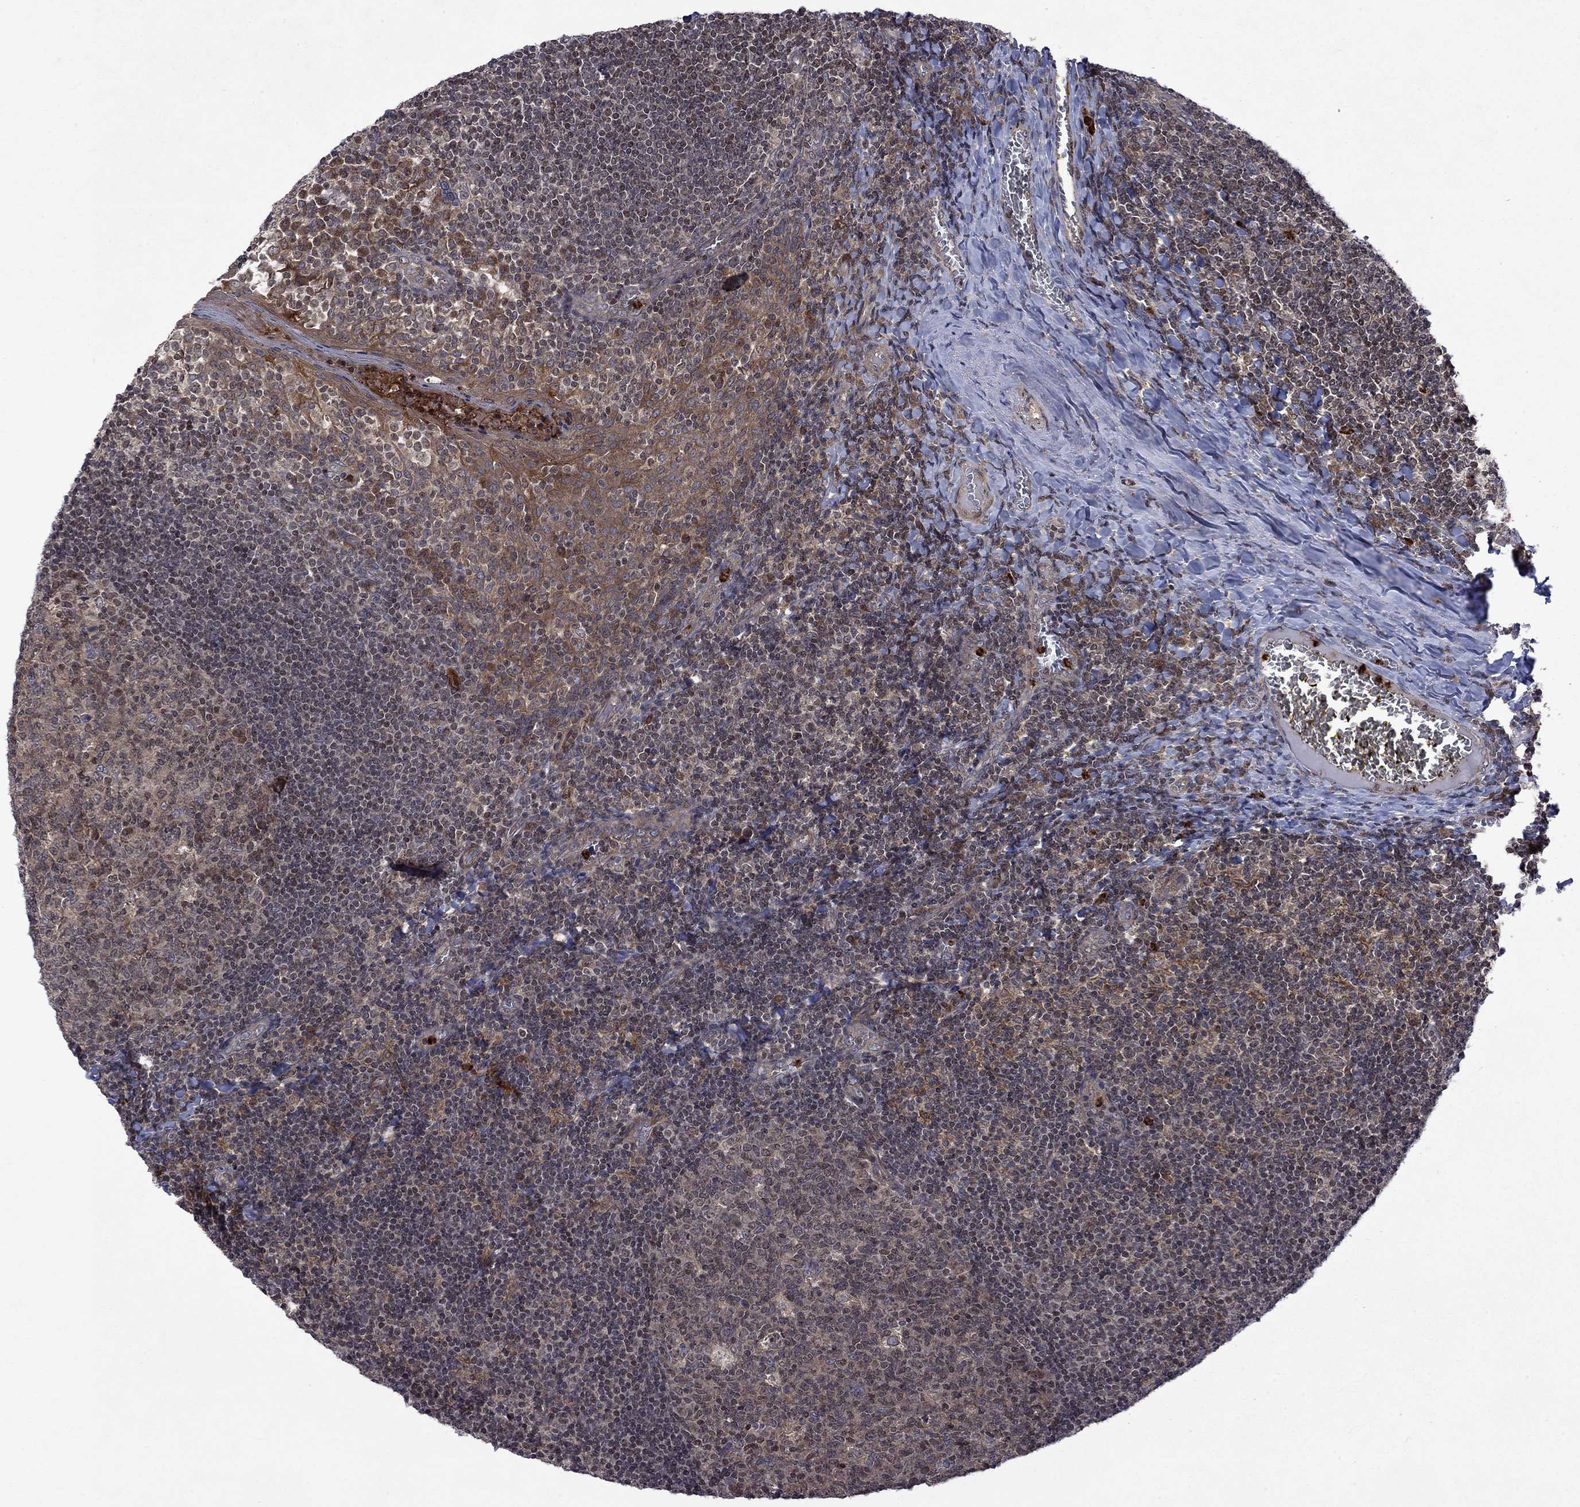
{"staining": {"intensity": "negative", "quantity": "none", "location": "none"}, "tissue": "tonsil", "cell_type": "Germinal center cells", "image_type": "normal", "snomed": [{"axis": "morphology", "description": "Normal tissue, NOS"}, {"axis": "topography", "description": "Tonsil"}], "caption": "DAB immunohistochemical staining of normal tonsil shows no significant positivity in germinal center cells. (DAB (3,3'-diaminobenzidine) immunohistochemistry, high magnification).", "gene": "TMEM33", "patient": {"sex": "female", "age": 13}}